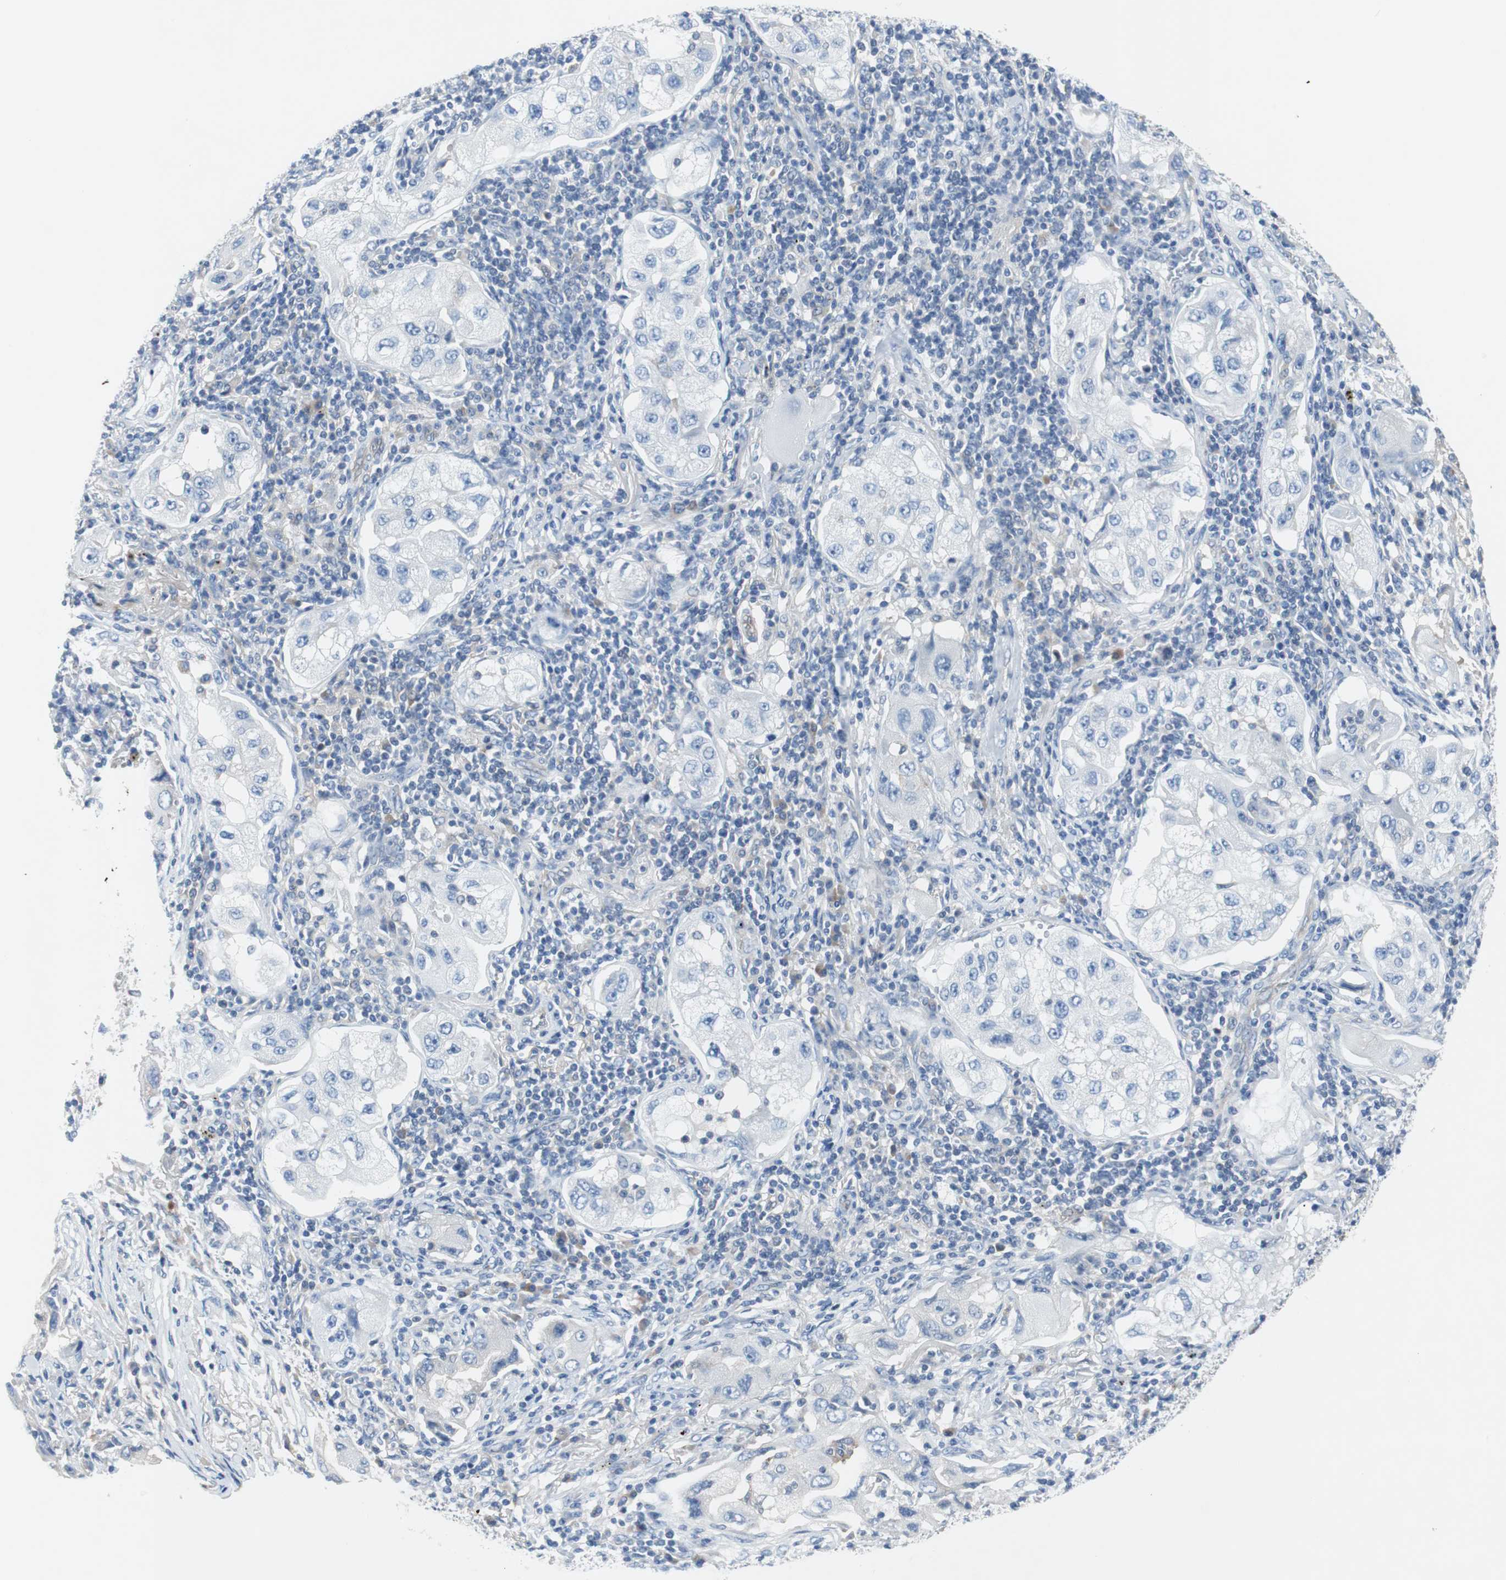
{"staining": {"intensity": "negative", "quantity": "none", "location": "none"}, "tissue": "lung cancer", "cell_type": "Tumor cells", "image_type": "cancer", "snomed": [{"axis": "morphology", "description": "Adenocarcinoma, NOS"}, {"axis": "topography", "description": "Lung"}], "caption": "There is no significant staining in tumor cells of adenocarcinoma (lung). (DAB (3,3'-diaminobenzidine) immunohistochemistry visualized using brightfield microscopy, high magnification).", "gene": "EEF2K", "patient": {"sex": "female", "age": 65}}